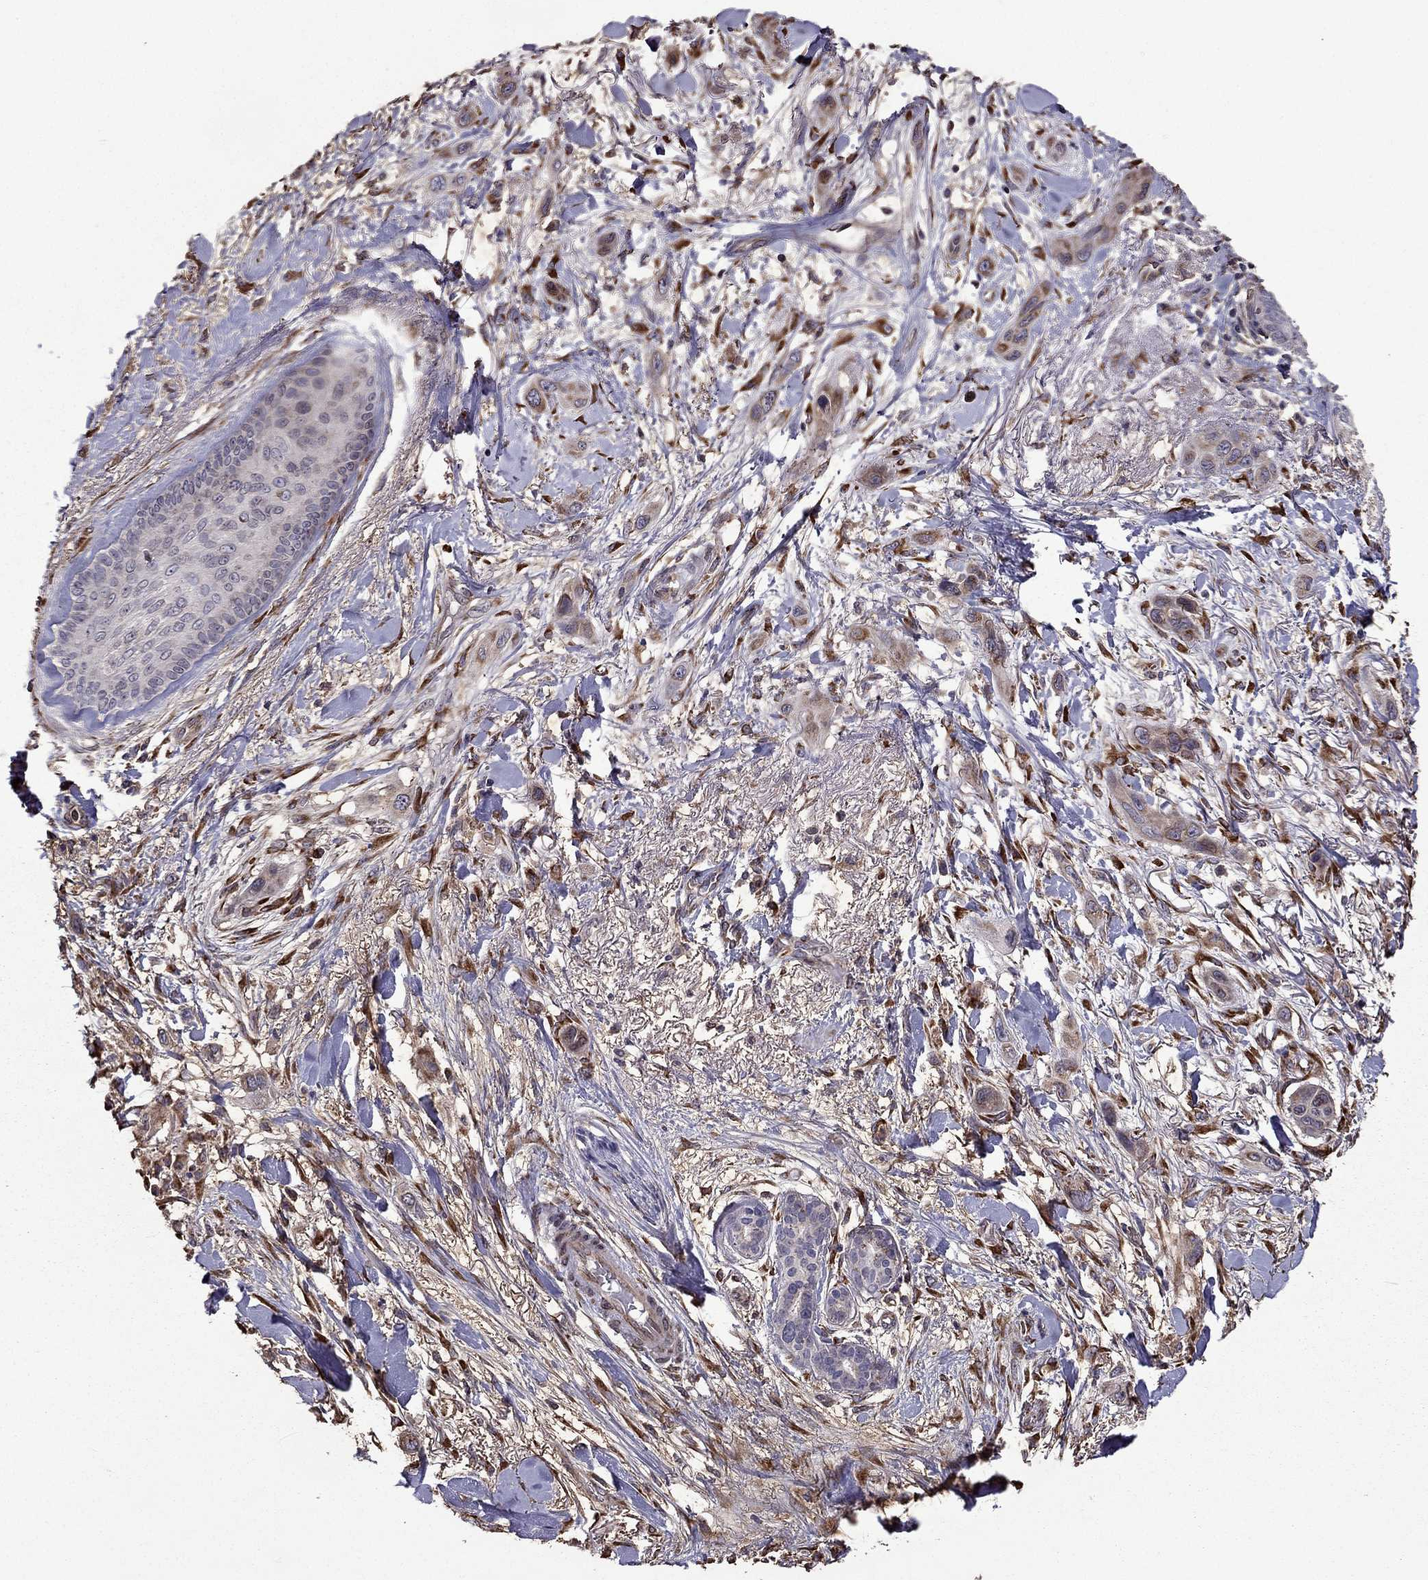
{"staining": {"intensity": "moderate", "quantity": "25%-75%", "location": "cytoplasmic/membranous"}, "tissue": "skin cancer", "cell_type": "Tumor cells", "image_type": "cancer", "snomed": [{"axis": "morphology", "description": "Squamous cell carcinoma, NOS"}, {"axis": "topography", "description": "Skin"}], "caption": "Immunohistochemistry (IHC) image of skin squamous cell carcinoma stained for a protein (brown), which displays medium levels of moderate cytoplasmic/membranous positivity in about 25%-75% of tumor cells.", "gene": "IKBIP", "patient": {"sex": "male", "age": 79}}